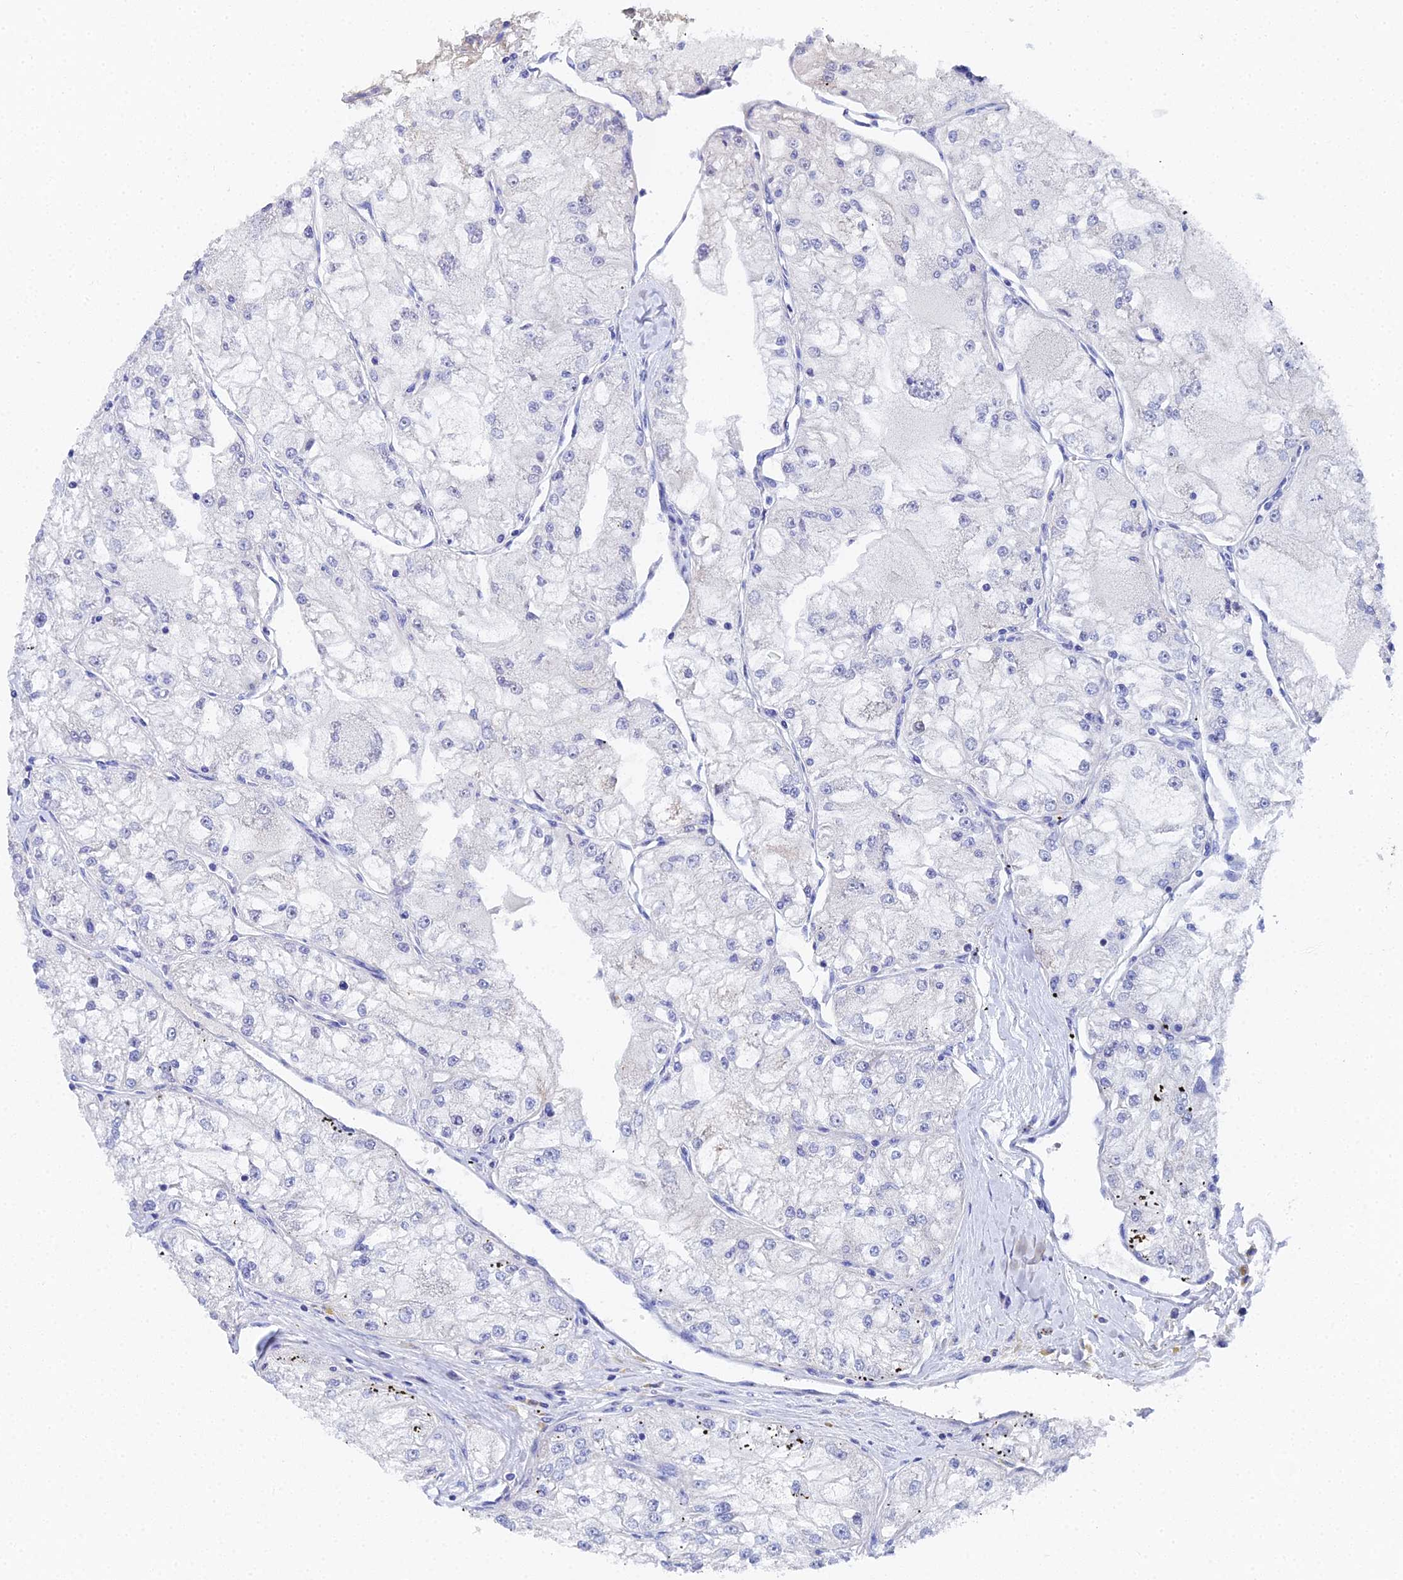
{"staining": {"intensity": "negative", "quantity": "none", "location": "none"}, "tissue": "renal cancer", "cell_type": "Tumor cells", "image_type": "cancer", "snomed": [{"axis": "morphology", "description": "Adenocarcinoma, NOS"}, {"axis": "topography", "description": "Kidney"}], "caption": "An IHC image of renal cancer (adenocarcinoma) is shown. There is no staining in tumor cells of renal cancer (adenocarcinoma).", "gene": "OCM", "patient": {"sex": "female", "age": 72}}